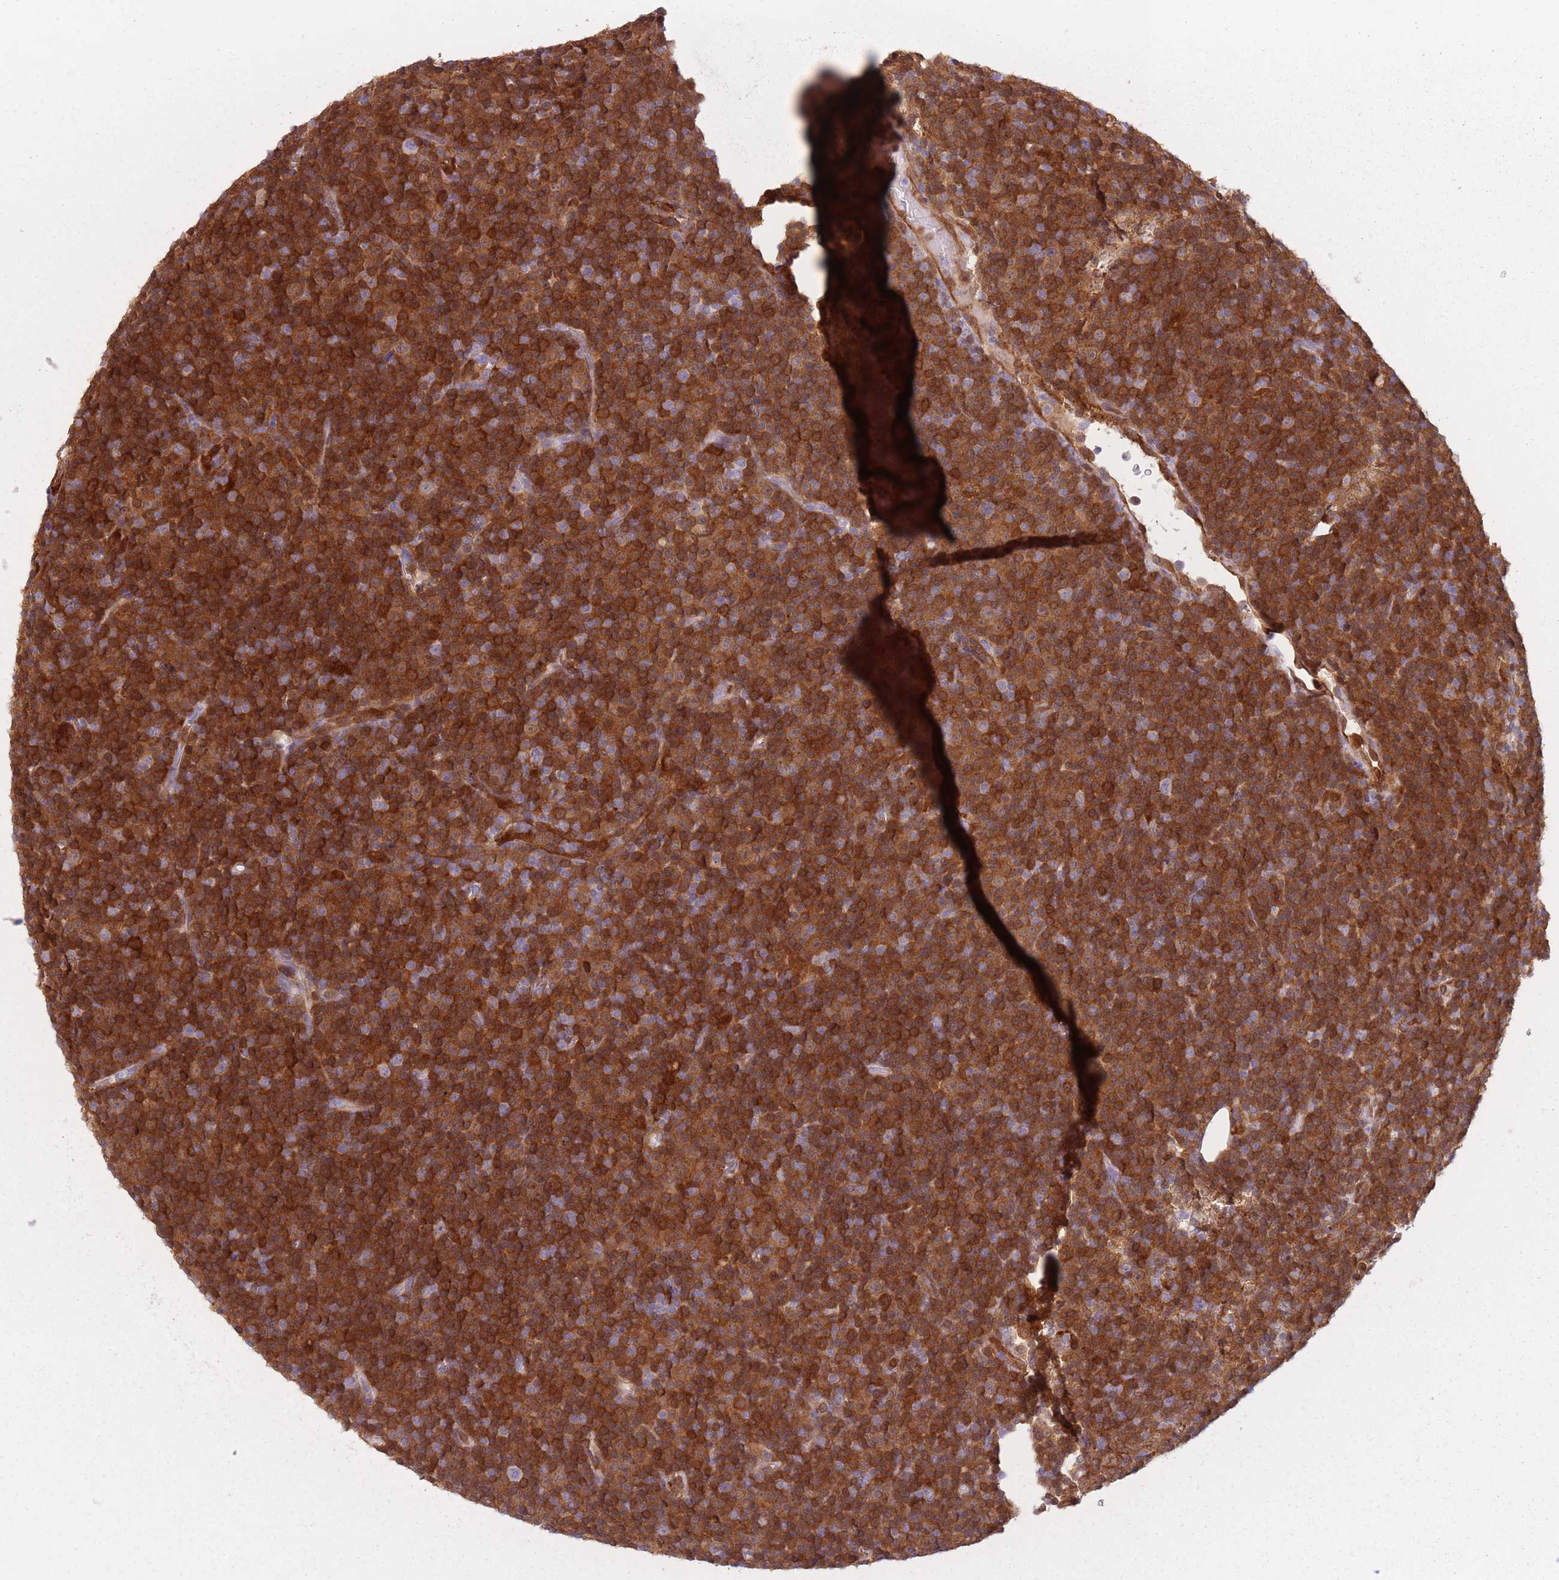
{"staining": {"intensity": "strong", "quantity": ">75%", "location": "cytoplasmic/membranous"}, "tissue": "lymphoma", "cell_type": "Tumor cells", "image_type": "cancer", "snomed": [{"axis": "morphology", "description": "Malignant lymphoma, non-Hodgkin's type, Low grade"}, {"axis": "topography", "description": "Lymph node"}], "caption": "This is an image of IHC staining of malignant lymphoma, non-Hodgkin's type (low-grade), which shows strong staining in the cytoplasmic/membranous of tumor cells.", "gene": "LGALS9", "patient": {"sex": "female", "age": 67}}